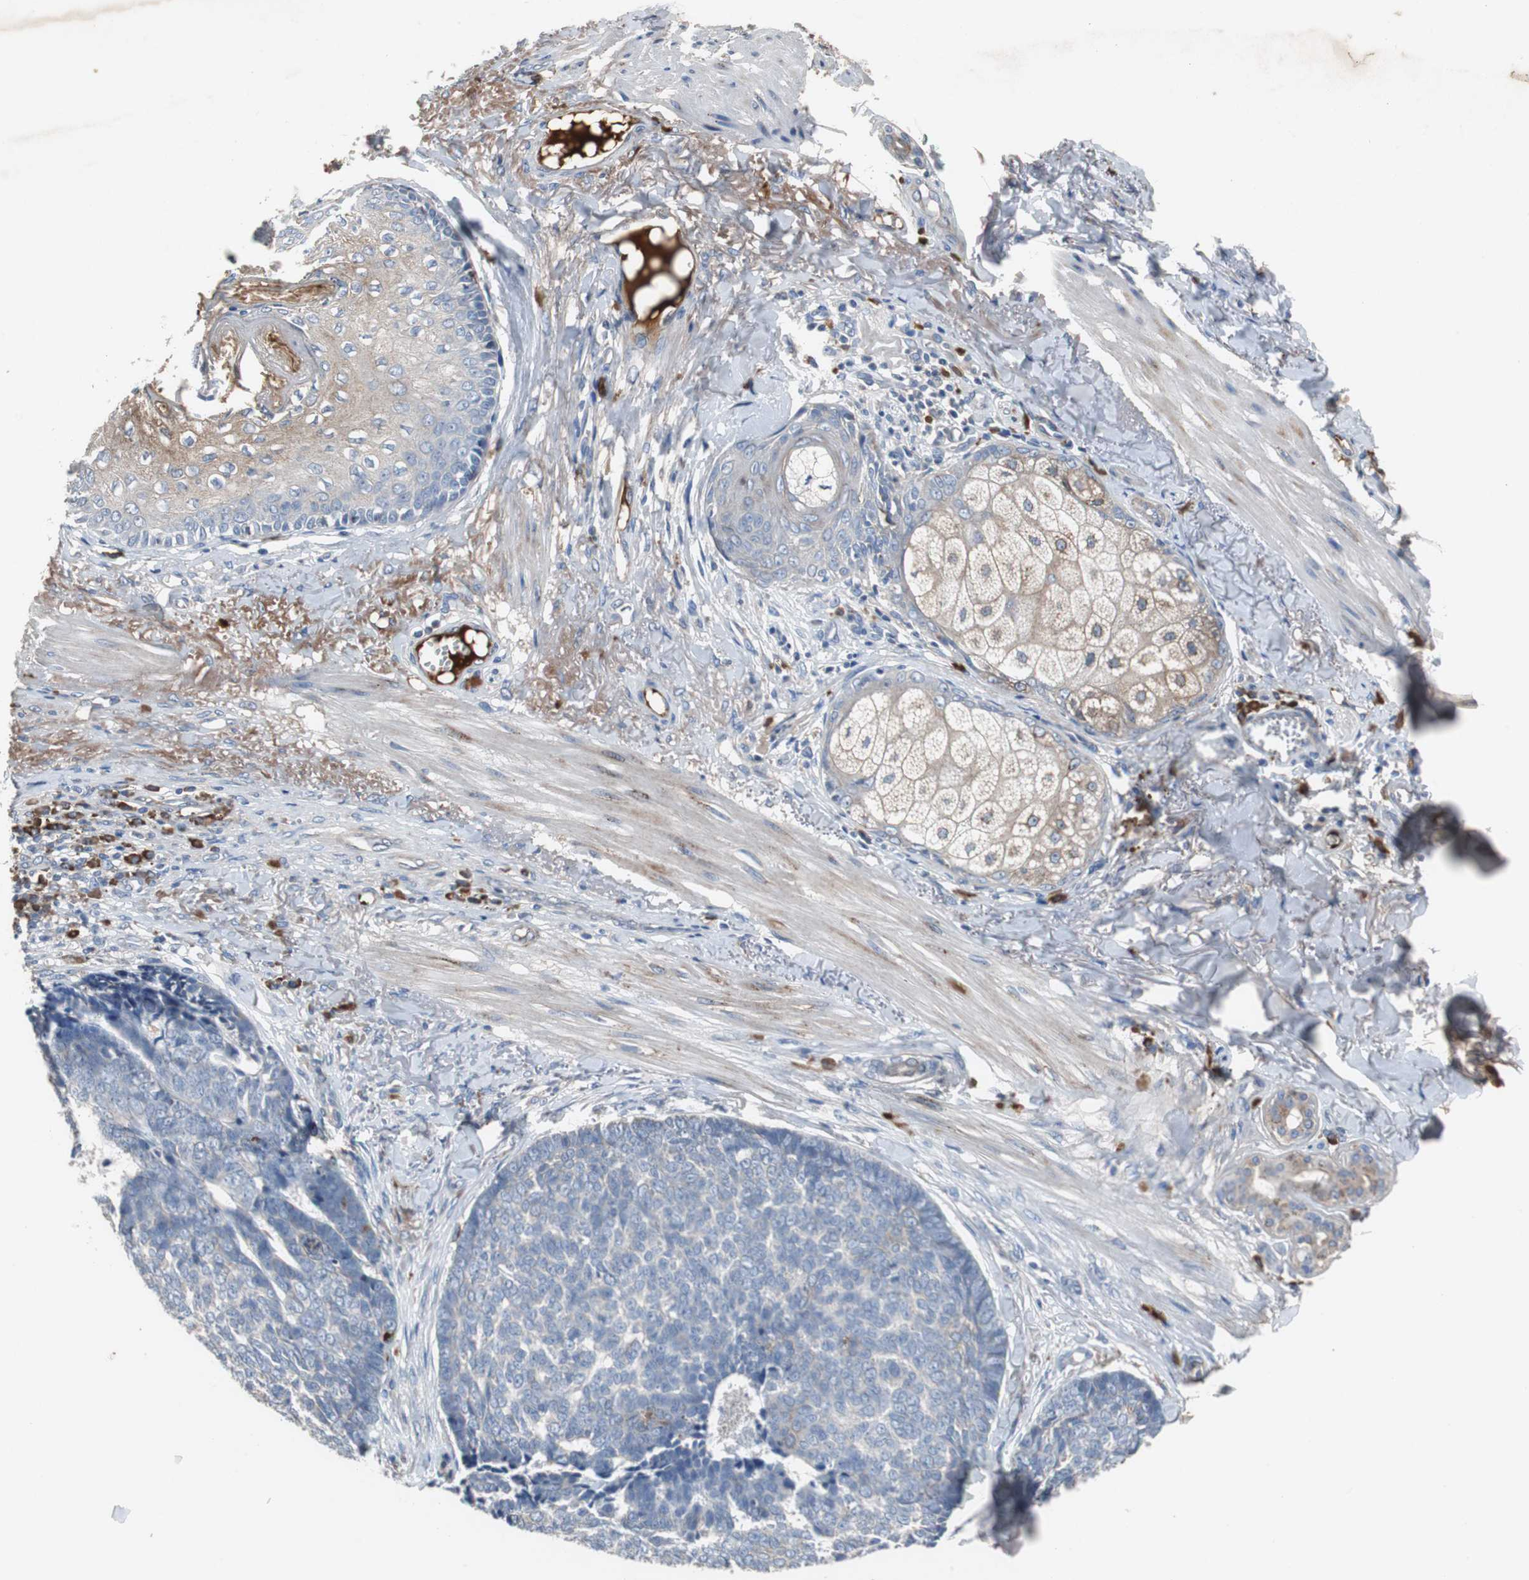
{"staining": {"intensity": "negative", "quantity": "none", "location": "none"}, "tissue": "skin cancer", "cell_type": "Tumor cells", "image_type": "cancer", "snomed": [{"axis": "morphology", "description": "Basal cell carcinoma"}, {"axis": "topography", "description": "Skin"}], "caption": "DAB immunohistochemical staining of skin cancer (basal cell carcinoma) exhibits no significant expression in tumor cells.", "gene": "SORT1", "patient": {"sex": "male", "age": 84}}